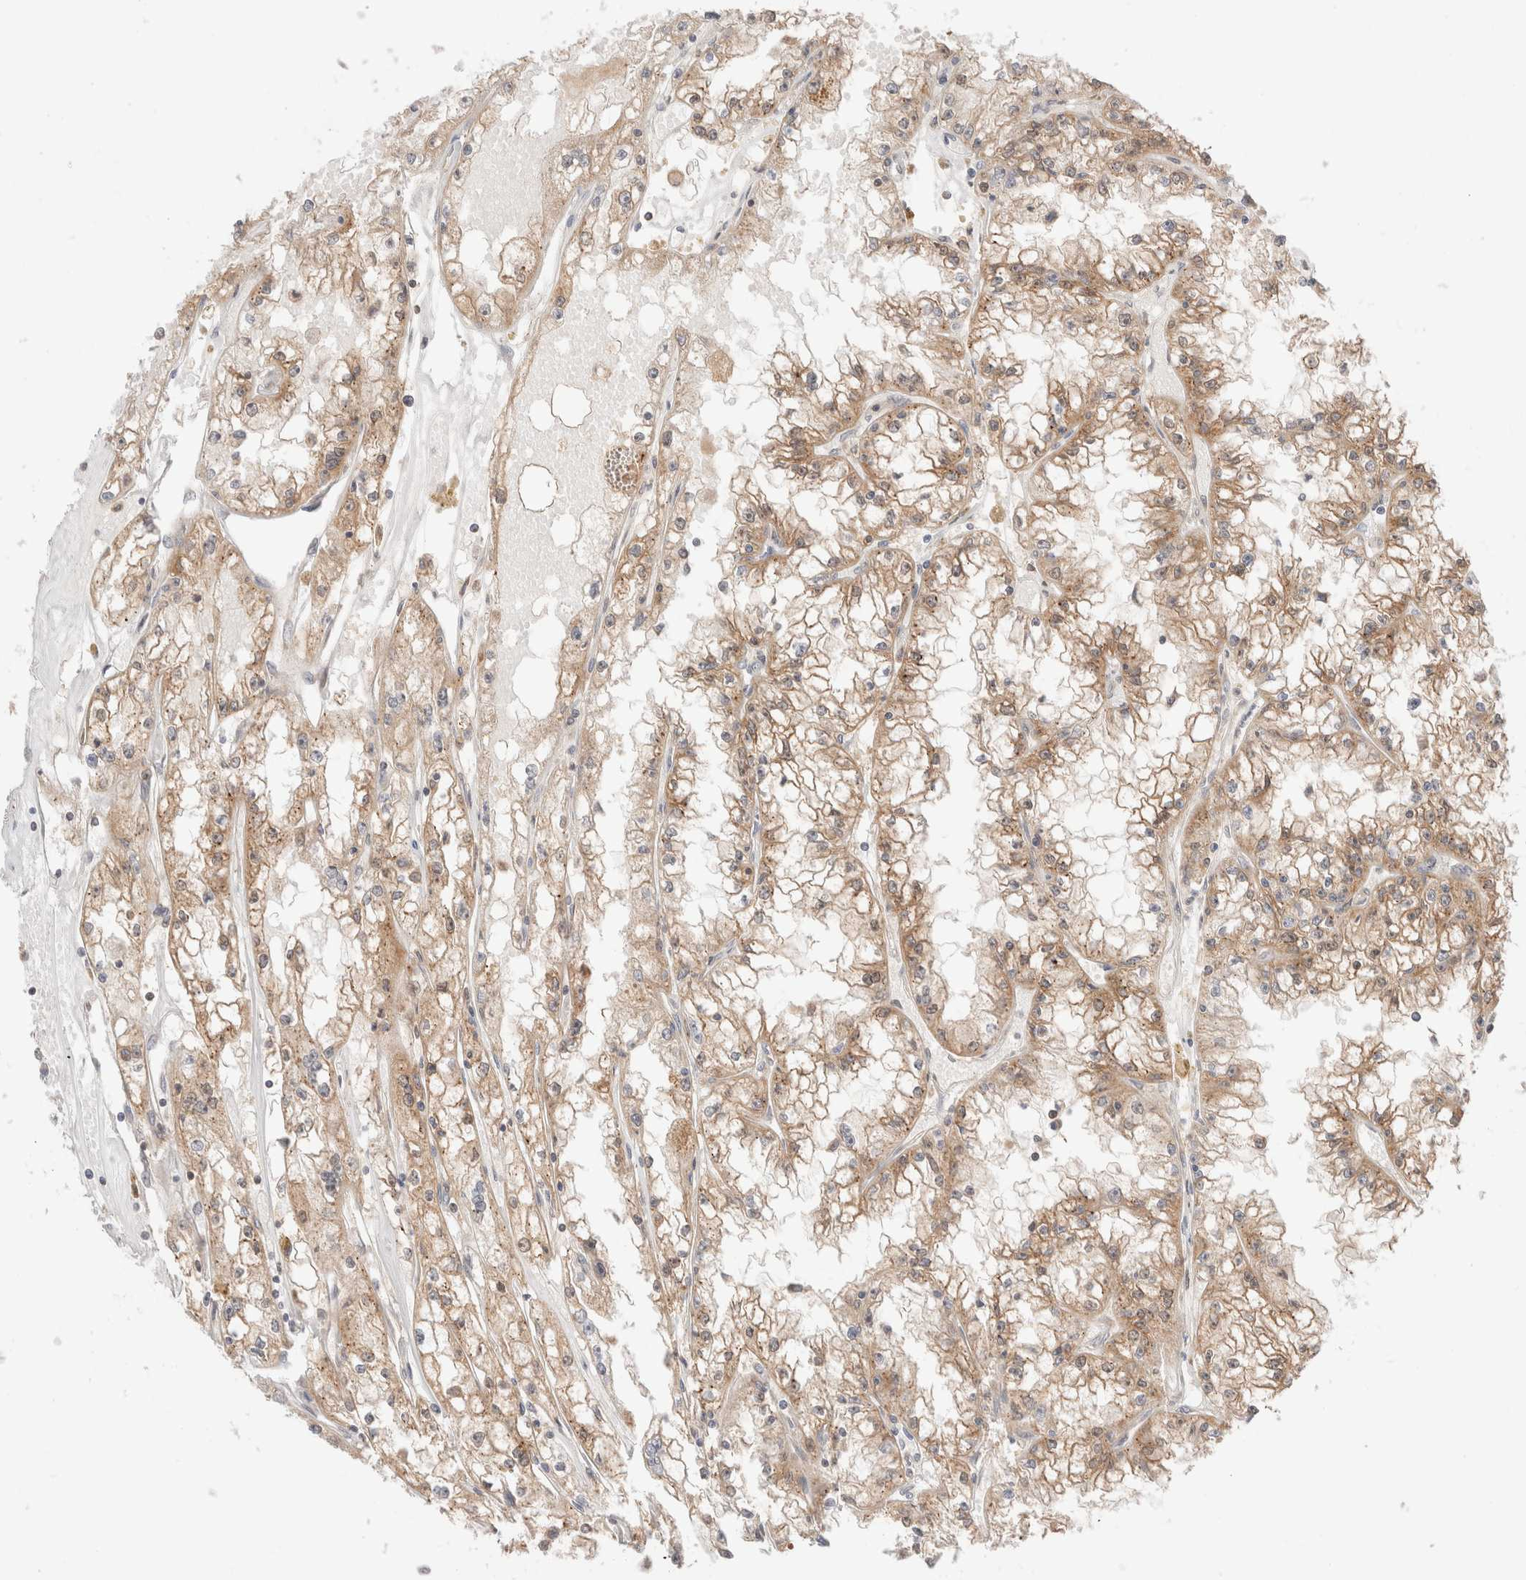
{"staining": {"intensity": "moderate", "quantity": ">75%", "location": "cytoplasmic/membranous"}, "tissue": "renal cancer", "cell_type": "Tumor cells", "image_type": "cancer", "snomed": [{"axis": "morphology", "description": "Adenocarcinoma, NOS"}, {"axis": "topography", "description": "Kidney"}], "caption": "Renal cancer (adenocarcinoma) stained for a protein (brown) shows moderate cytoplasmic/membranous positive expression in approximately >75% of tumor cells.", "gene": "XKR4", "patient": {"sex": "male", "age": 56}}